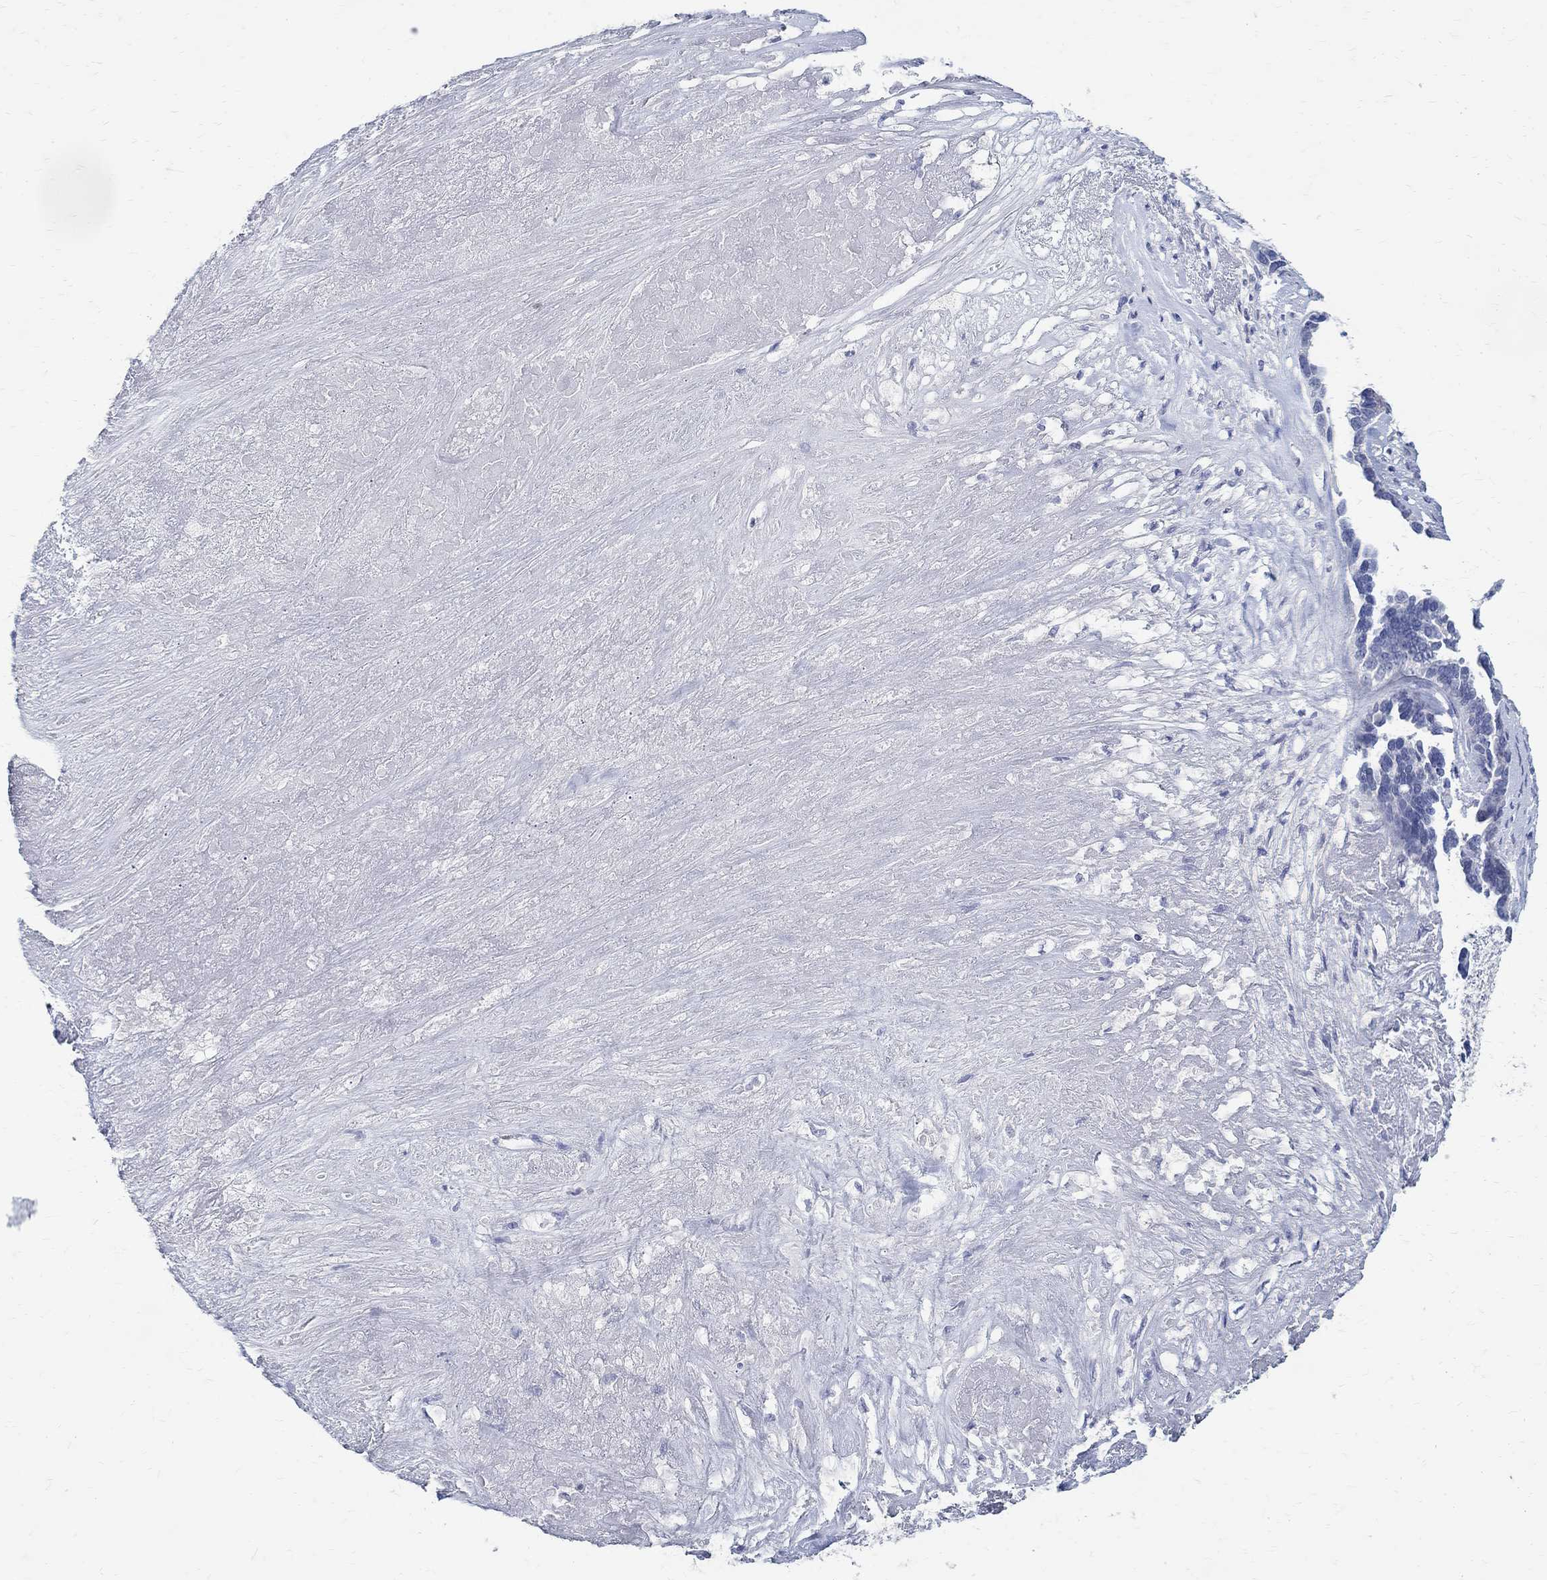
{"staining": {"intensity": "negative", "quantity": "none", "location": "none"}, "tissue": "ovarian cancer", "cell_type": "Tumor cells", "image_type": "cancer", "snomed": [{"axis": "morphology", "description": "Cystadenocarcinoma, serous, NOS"}, {"axis": "topography", "description": "Ovary"}], "caption": "Serous cystadenocarcinoma (ovarian) stained for a protein using immunohistochemistry (IHC) exhibits no staining tumor cells.", "gene": "SOX2", "patient": {"sex": "female", "age": 54}}